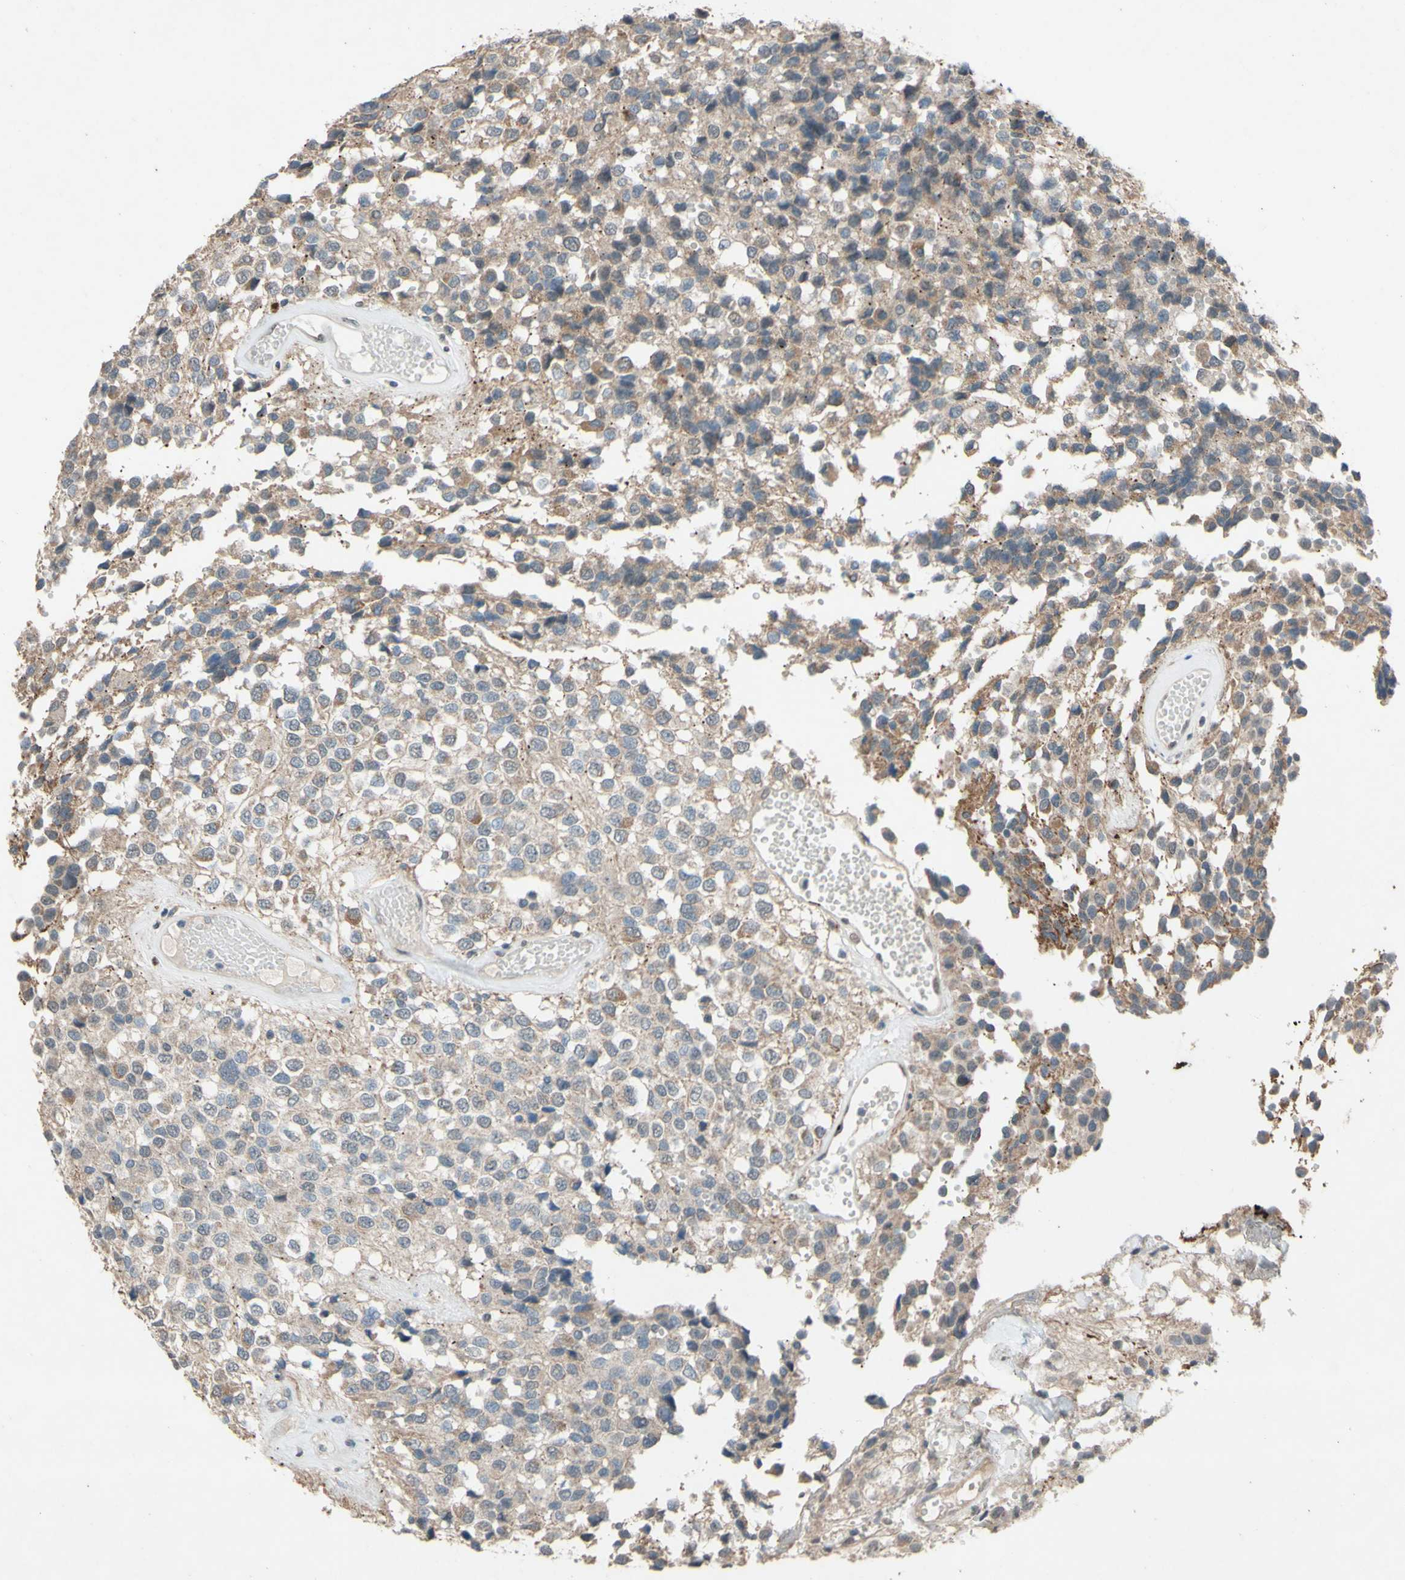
{"staining": {"intensity": "weak", "quantity": "25%-75%", "location": "cytoplasmic/membranous"}, "tissue": "glioma", "cell_type": "Tumor cells", "image_type": "cancer", "snomed": [{"axis": "morphology", "description": "Glioma, malignant, High grade"}, {"axis": "topography", "description": "Brain"}], "caption": "Immunohistochemical staining of human malignant glioma (high-grade) shows low levels of weak cytoplasmic/membranous positivity in about 25%-75% of tumor cells. The staining is performed using DAB (3,3'-diaminobenzidine) brown chromogen to label protein expression. The nuclei are counter-stained blue using hematoxylin.", "gene": "CDCP1", "patient": {"sex": "male", "age": 32}}